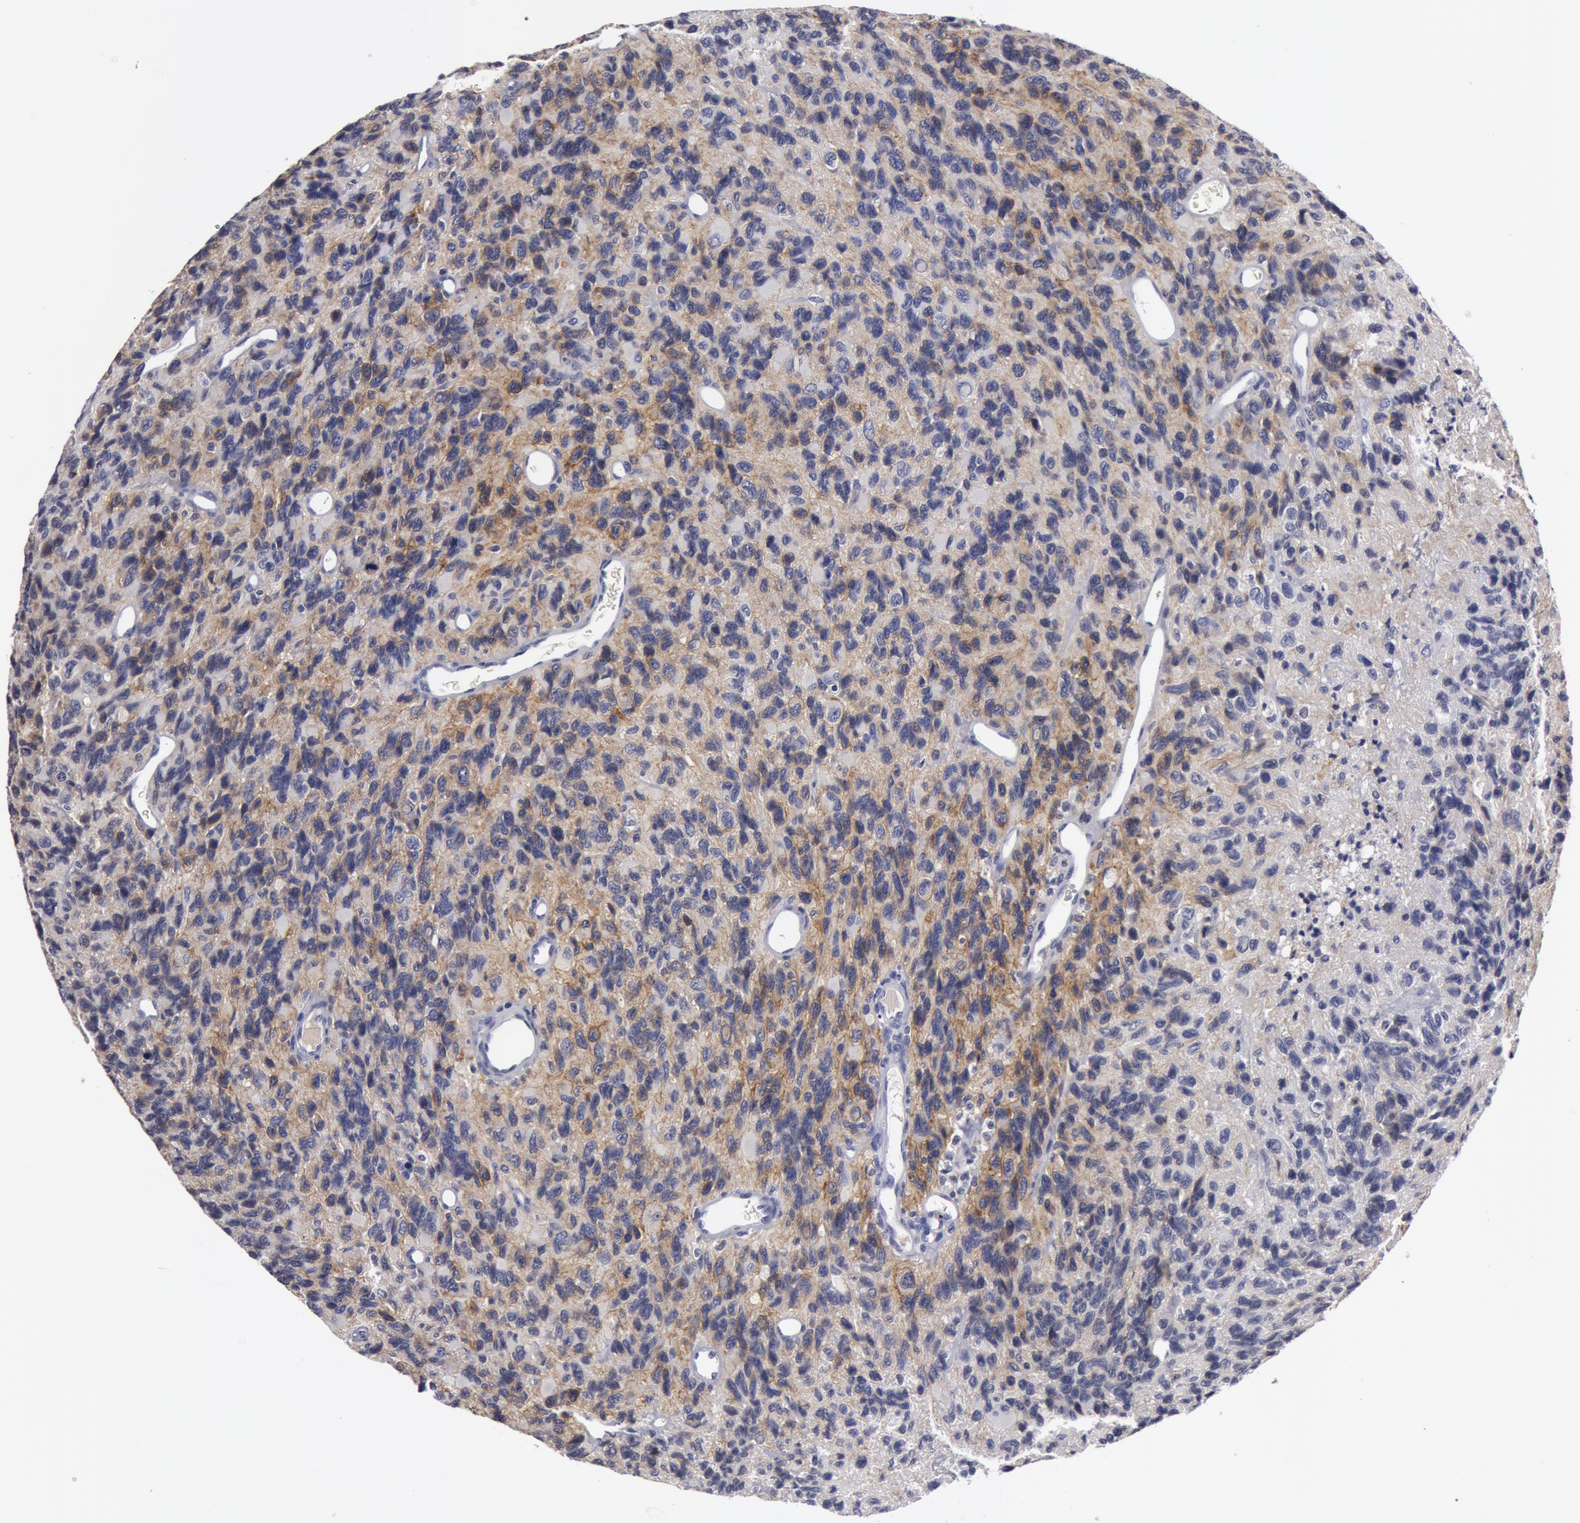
{"staining": {"intensity": "moderate", "quantity": "25%-75%", "location": "cytoplasmic/membranous"}, "tissue": "glioma", "cell_type": "Tumor cells", "image_type": "cancer", "snomed": [{"axis": "morphology", "description": "Glioma, malignant, High grade"}, {"axis": "topography", "description": "Brain"}], "caption": "Protein expression analysis of human malignant high-grade glioma reveals moderate cytoplasmic/membranous expression in about 25%-75% of tumor cells. The protein of interest is shown in brown color, while the nuclei are stained blue.", "gene": "NLGN4X", "patient": {"sex": "male", "age": 77}}